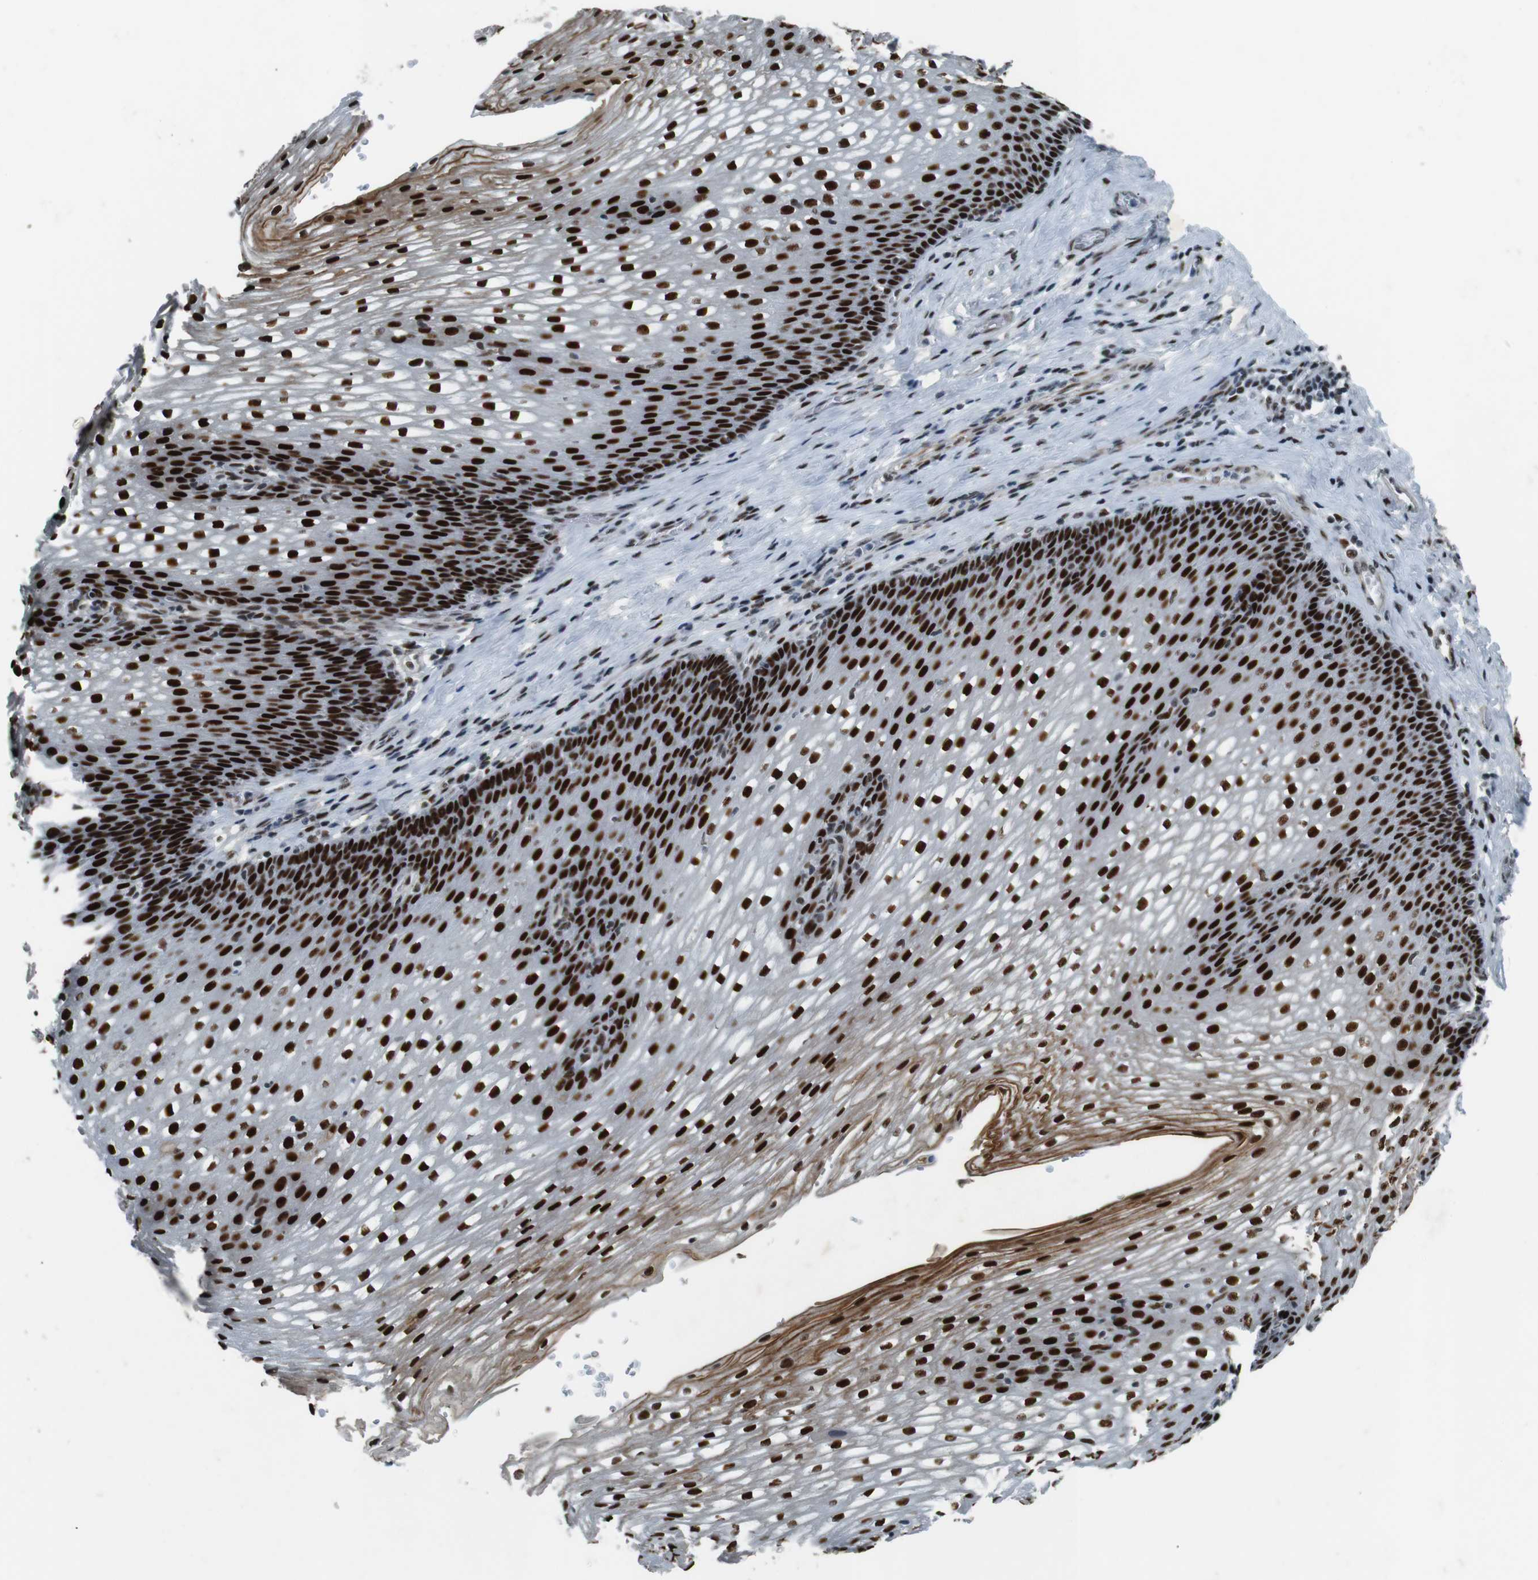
{"staining": {"intensity": "strong", "quantity": ">75%", "location": "nuclear"}, "tissue": "esophagus", "cell_type": "Squamous epithelial cells", "image_type": "normal", "snomed": [{"axis": "morphology", "description": "Normal tissue, NOS"}, {"axis": "topography", "description": "Esophagus"}], "caption": "This histopathology image reveals immunohistochemistry (IHC) staining of benign esophagus, with high strong nuclear positivity in about >75% of squamous epithelial cells.", "gene": "HEXIM1", "patient": {"sex": "male", "age": 48}}